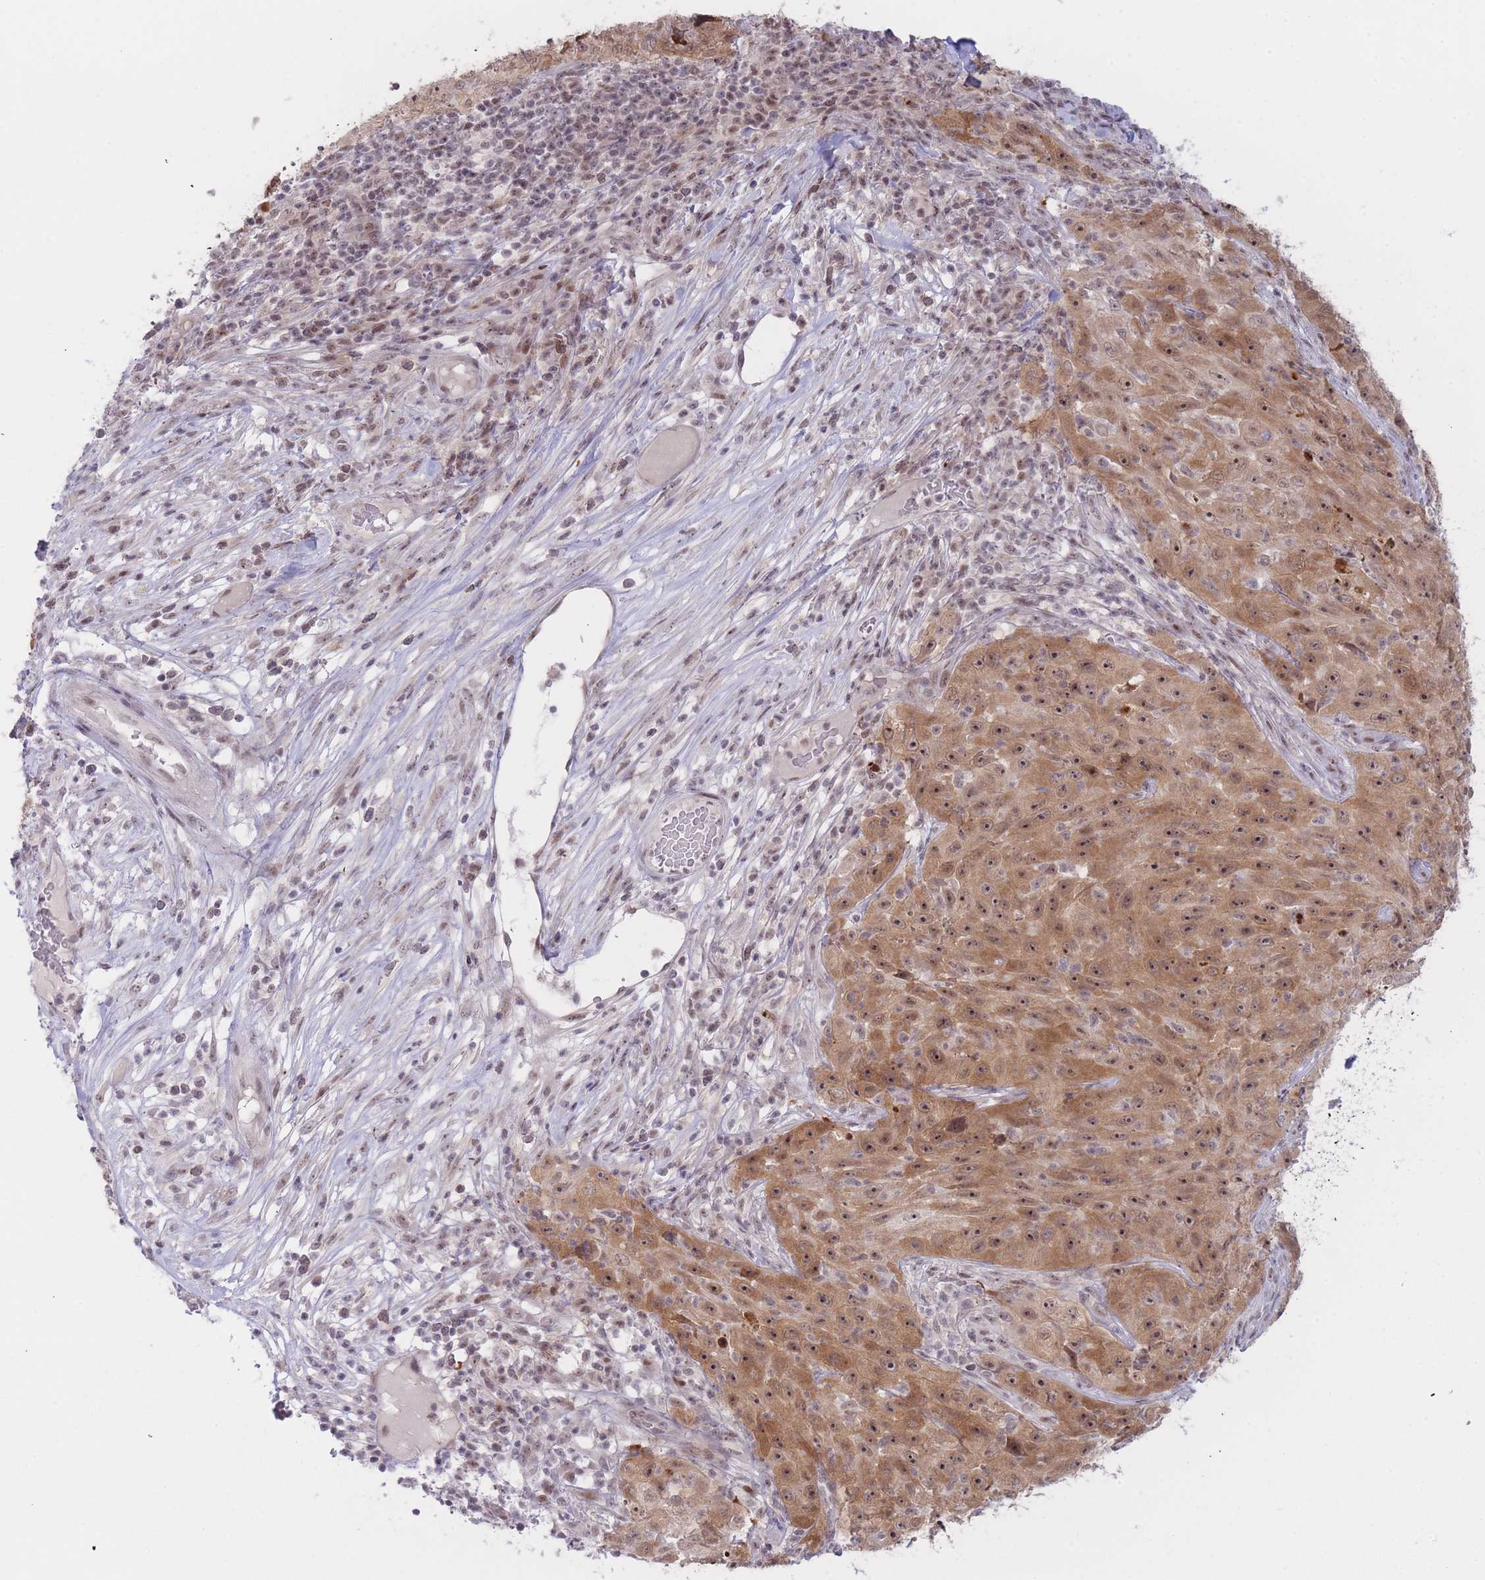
{"staining": {"intensity": "moderate", "quantity": ">75%", "location": "cytoplasmic/membranous,nuclear"}, "tissue": "skin cancer", "cell_type": "Tumor cells", "image_type": "cancer", "snomed": [{"axis": "morphology", "description": "Squamous cell carcinoma, NOS"}, {"axis": "topography", "description": "Skin"}], "caption": "A brown stain shows moderate cytoplasmic/membranous and nuclear positivity of a protein in human skin squamous cell carcinoma tumor cells.", "gene": "DEAF1", "patient": {"sex": "female", "age": 87}}